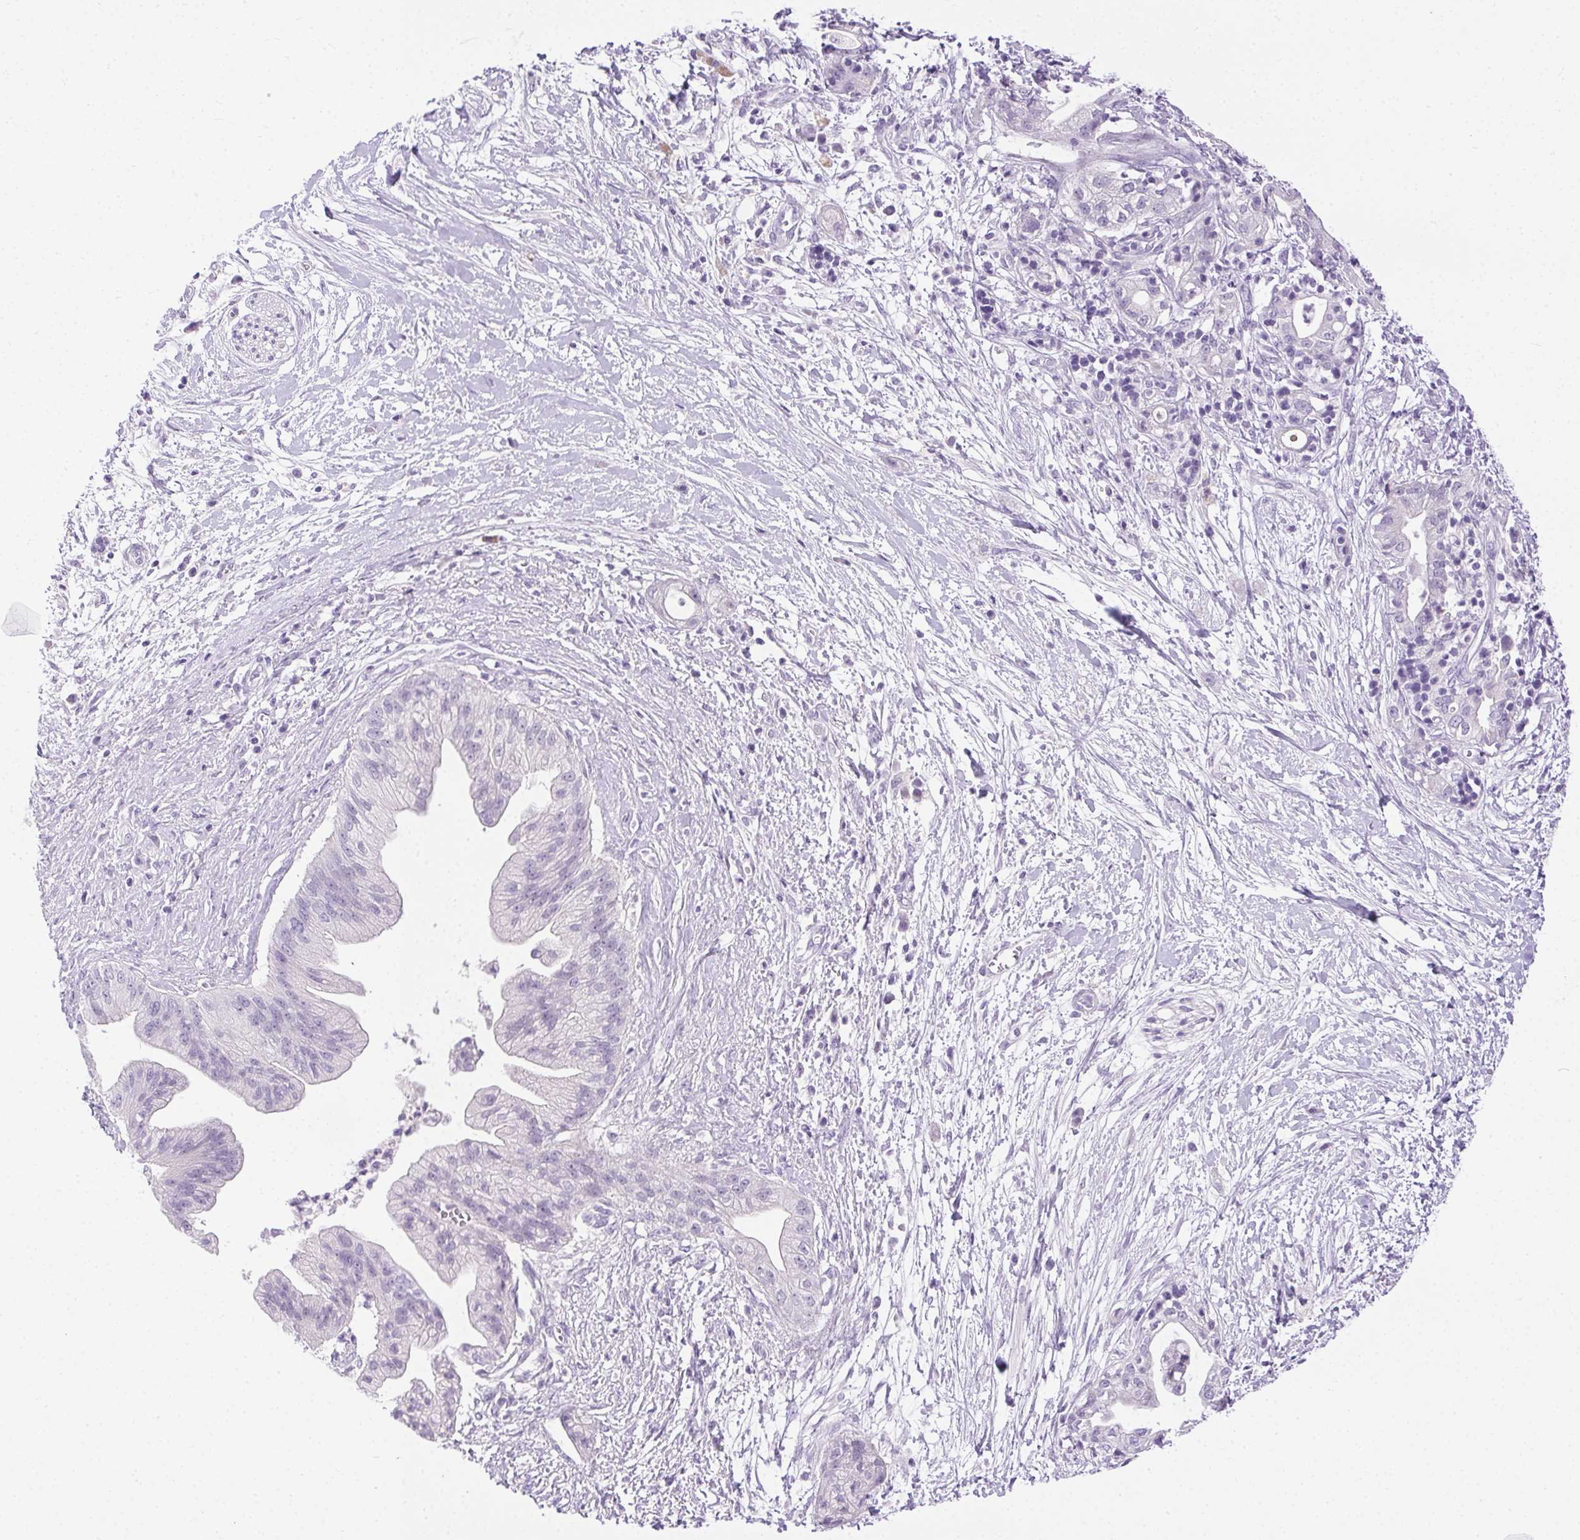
{"staining": {"intensity": "negative", "quantity": "none", "location": "none"}, "tissue": "pancreatic cancer", "cell_type": "Tumor cells", "image_type": "cancer", "snomed": [{"axis": "morphology", "description": "Normal tissue, NOS"}, {"axis": "morphology", "description": "Adenocarcinoma, NOS"}, {"axis": "topography", "description": "Lymph node"}, {"axis": "topography", "description": "Pancreas"}], "caption": "The micrograph reveals no significant expression in tumor cells of pancreatic adenocarcinoma. Brightfield microscopy of immunohistochemistry stained with DAB (brown) and hematoxylin (blue), captured at high magnification.", "gene": "C20orf85", "patient": {"sex": "female", "age": 58}}